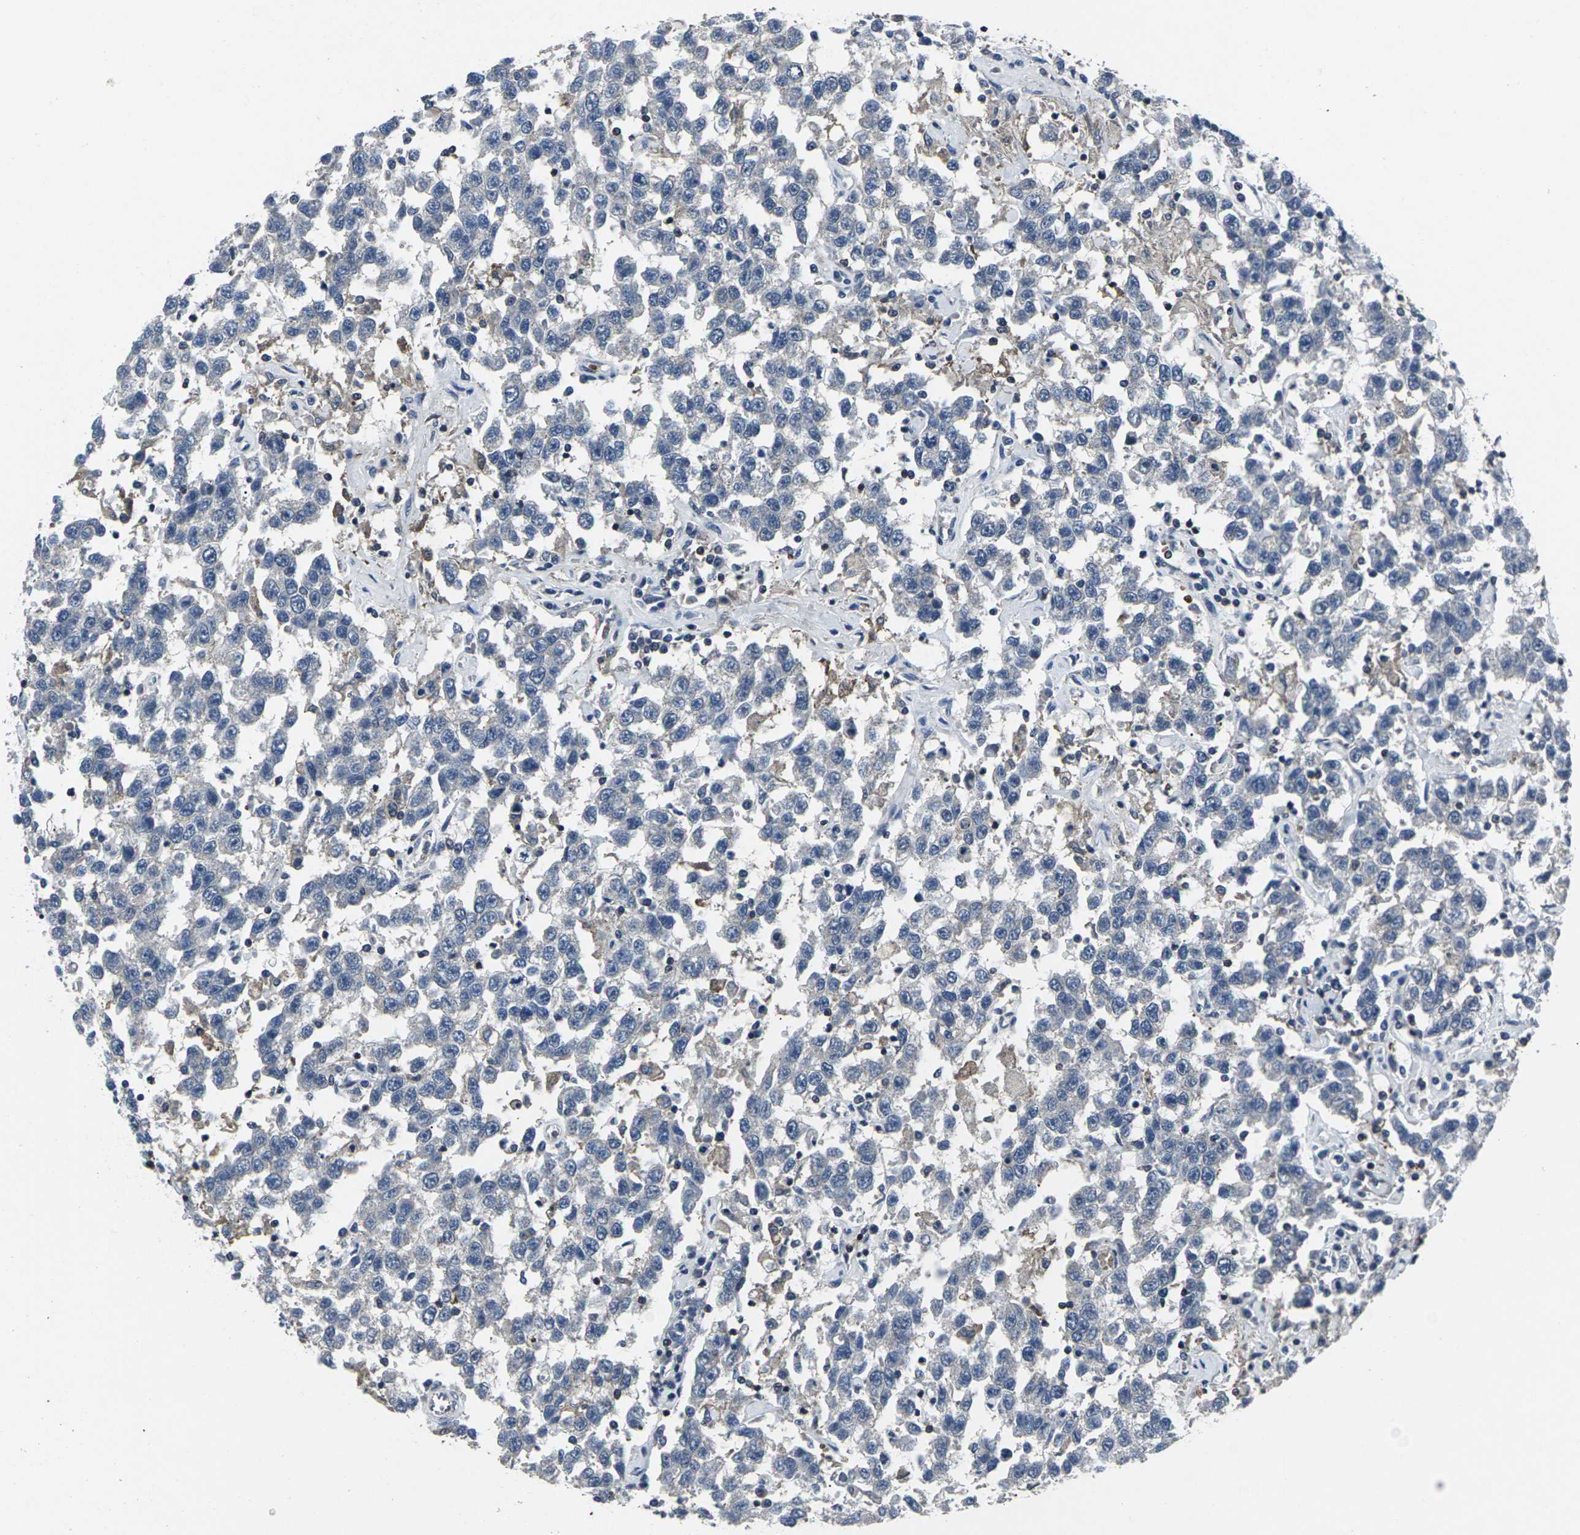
{"staining": {"intensity": "negative", "quantity": "none", "location": "none"}, "tissue": "testis cancer", "cell_type": "Tumor cells", "image_type": "cancer", "snomed": [{"axis": "morphology", "description": "Seminoma, NOS"}, {"axis": "topography", "description": "Testis"}], "caption": "Micrograph shows no protein positivity in tumor cells of seminoma (testis) tissue.", "gene": "STAT4", "patient": {"sex": "male", "age": 41}}